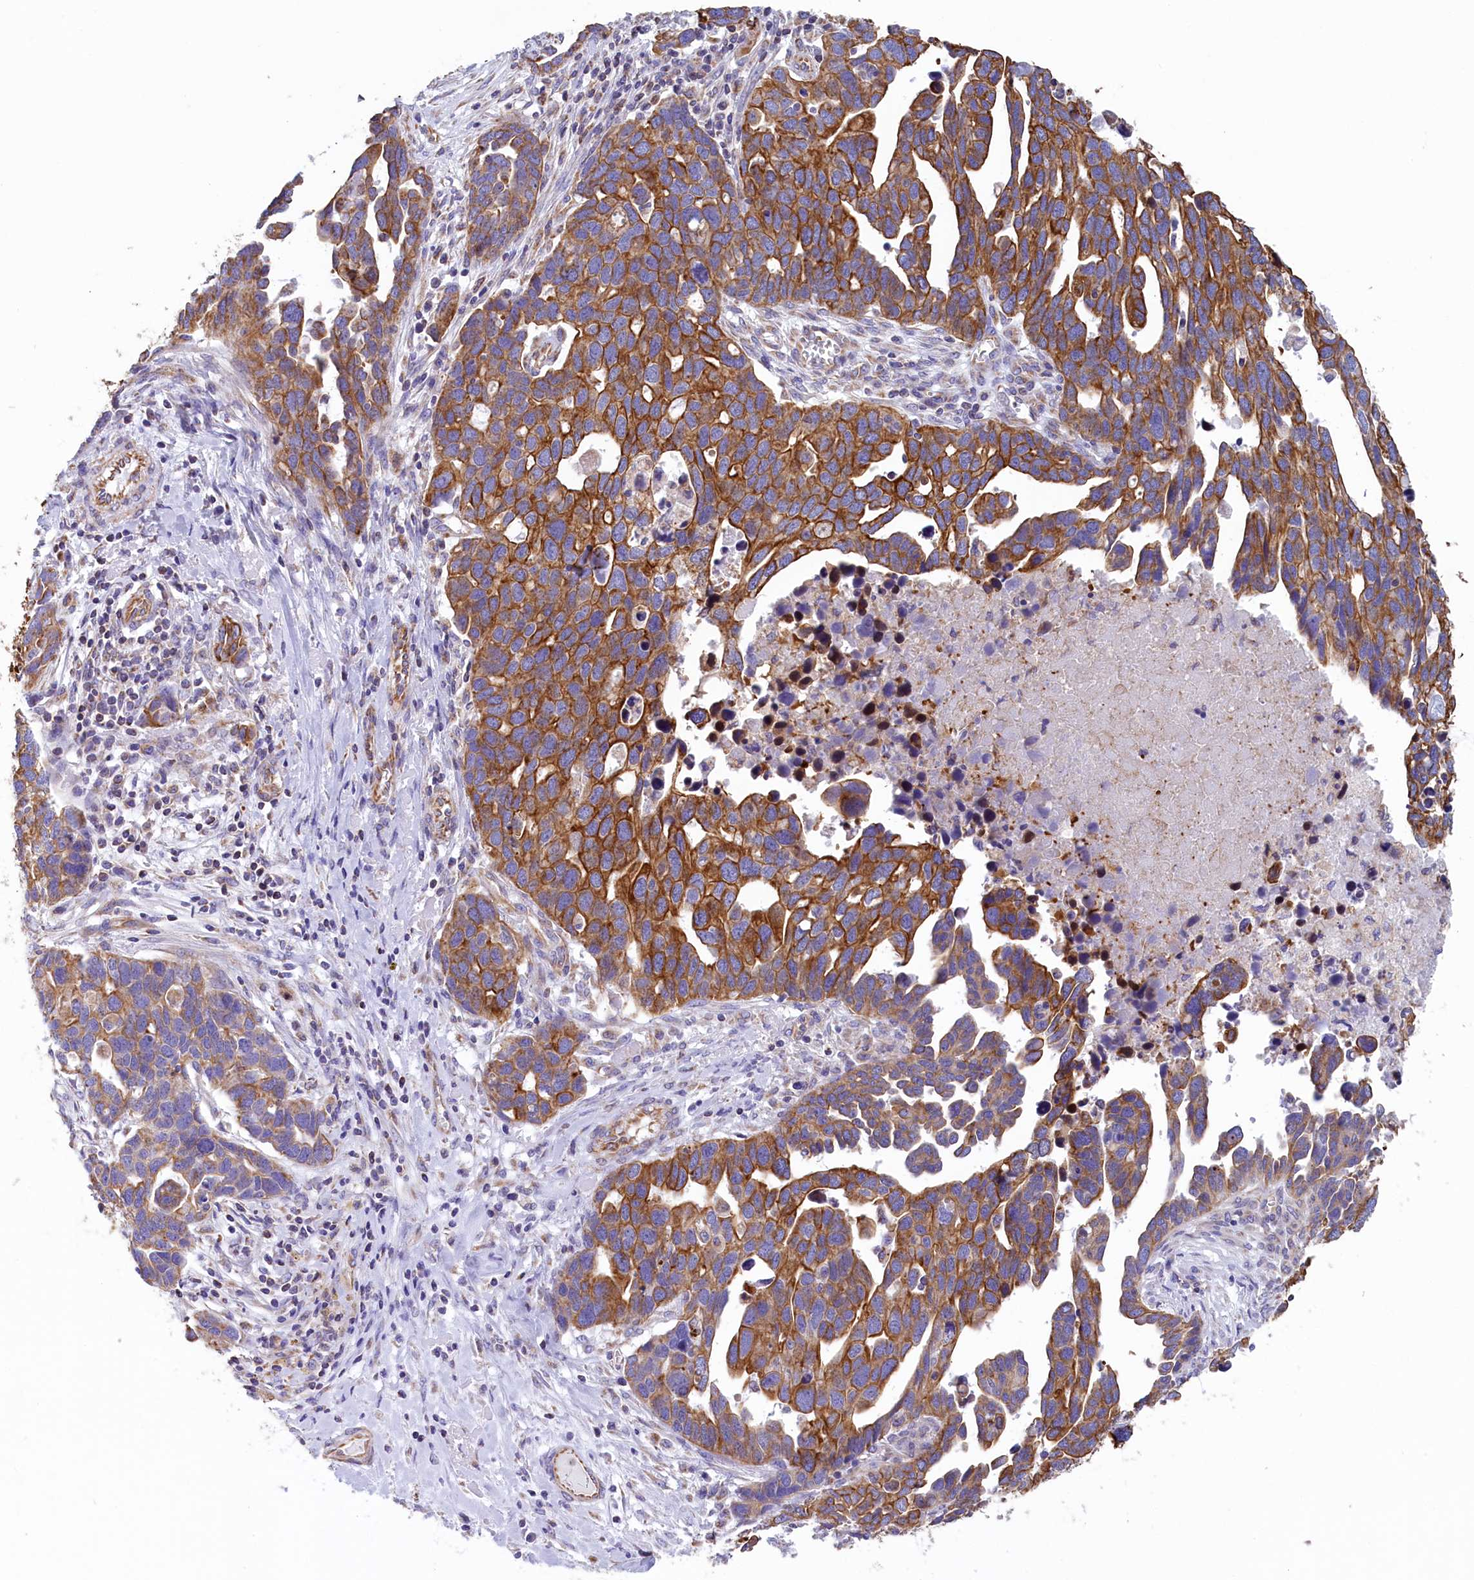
{"staining": {"intensity": "moderate", "quantity": ">75%", "location": "cytoplasmic/membranous"}, "tissue": "ovarian cancer", "cell_type": "Tumor cells", "image_type": "cancer", "snomed": [{"axis": "morphology", "description": "Cystadenocarcinoma, serous, NOS"}, {"axis": "topography", "description": "Ovary"}], "caption": "Brown immunohistochemical staining in human serous cystadenocarcinoma (ovarian) displays moderate cytoplasmic/membranous staining in approximately >75% of tumor cells.", "gene": "GATB", "patient": {"sex": "female", "age": 54}}